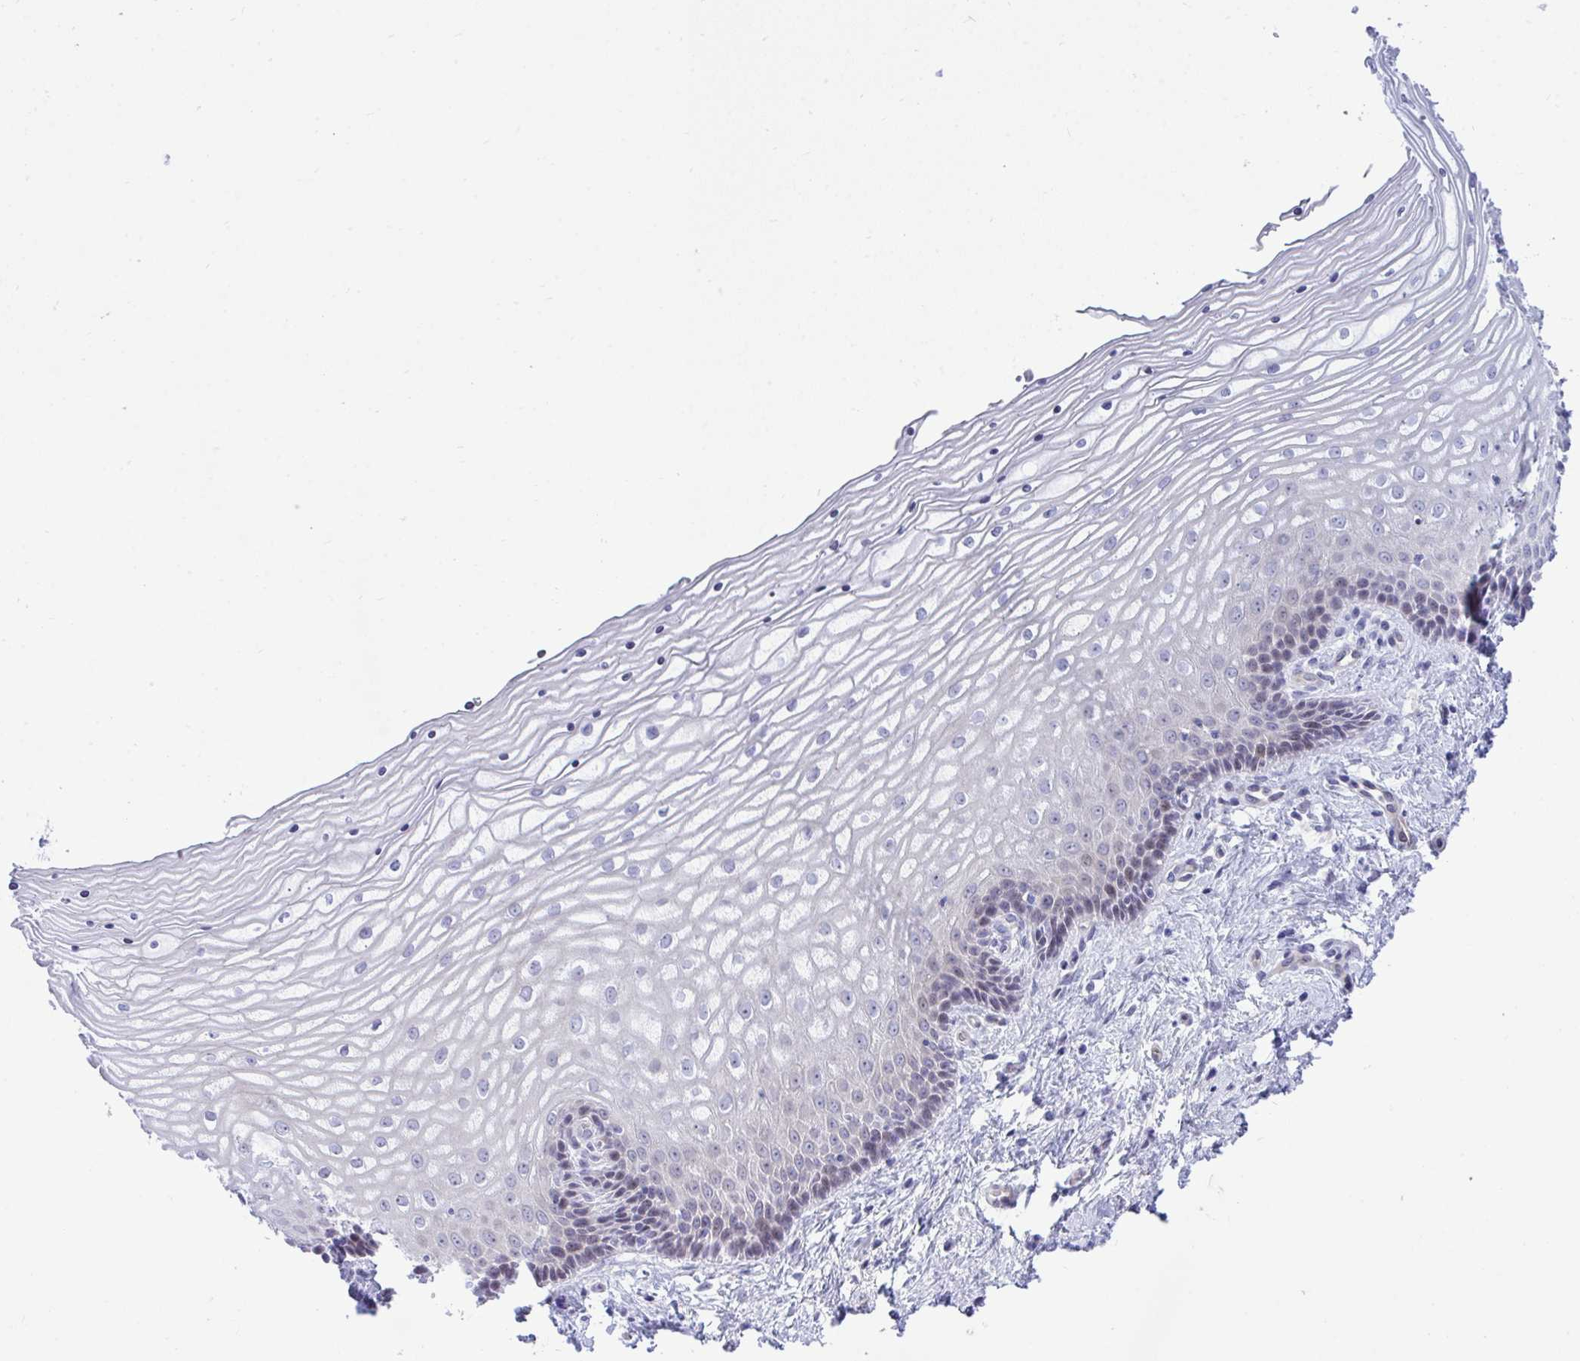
{"staining": {"intensity": "moderate", "quantity": "25%-75%", "location": "nuclear"}, "tissue": "vagina", "cell_type": "Squamous epithelial cells", "image_type": "normal", "snomed": [{"axis": "morphology", "description": "Normal tissue, NOS"}, {"axis": "topography", "description": "Vagina"}], "caption": "DAB immunohistochemical staining of normal vagina demonstrates moderate nuclear protein positivity in about 25%-75% of squamous epithelial cells.", "gene": "CENPQ", "patient": {"sex": "female", "age": 45}}